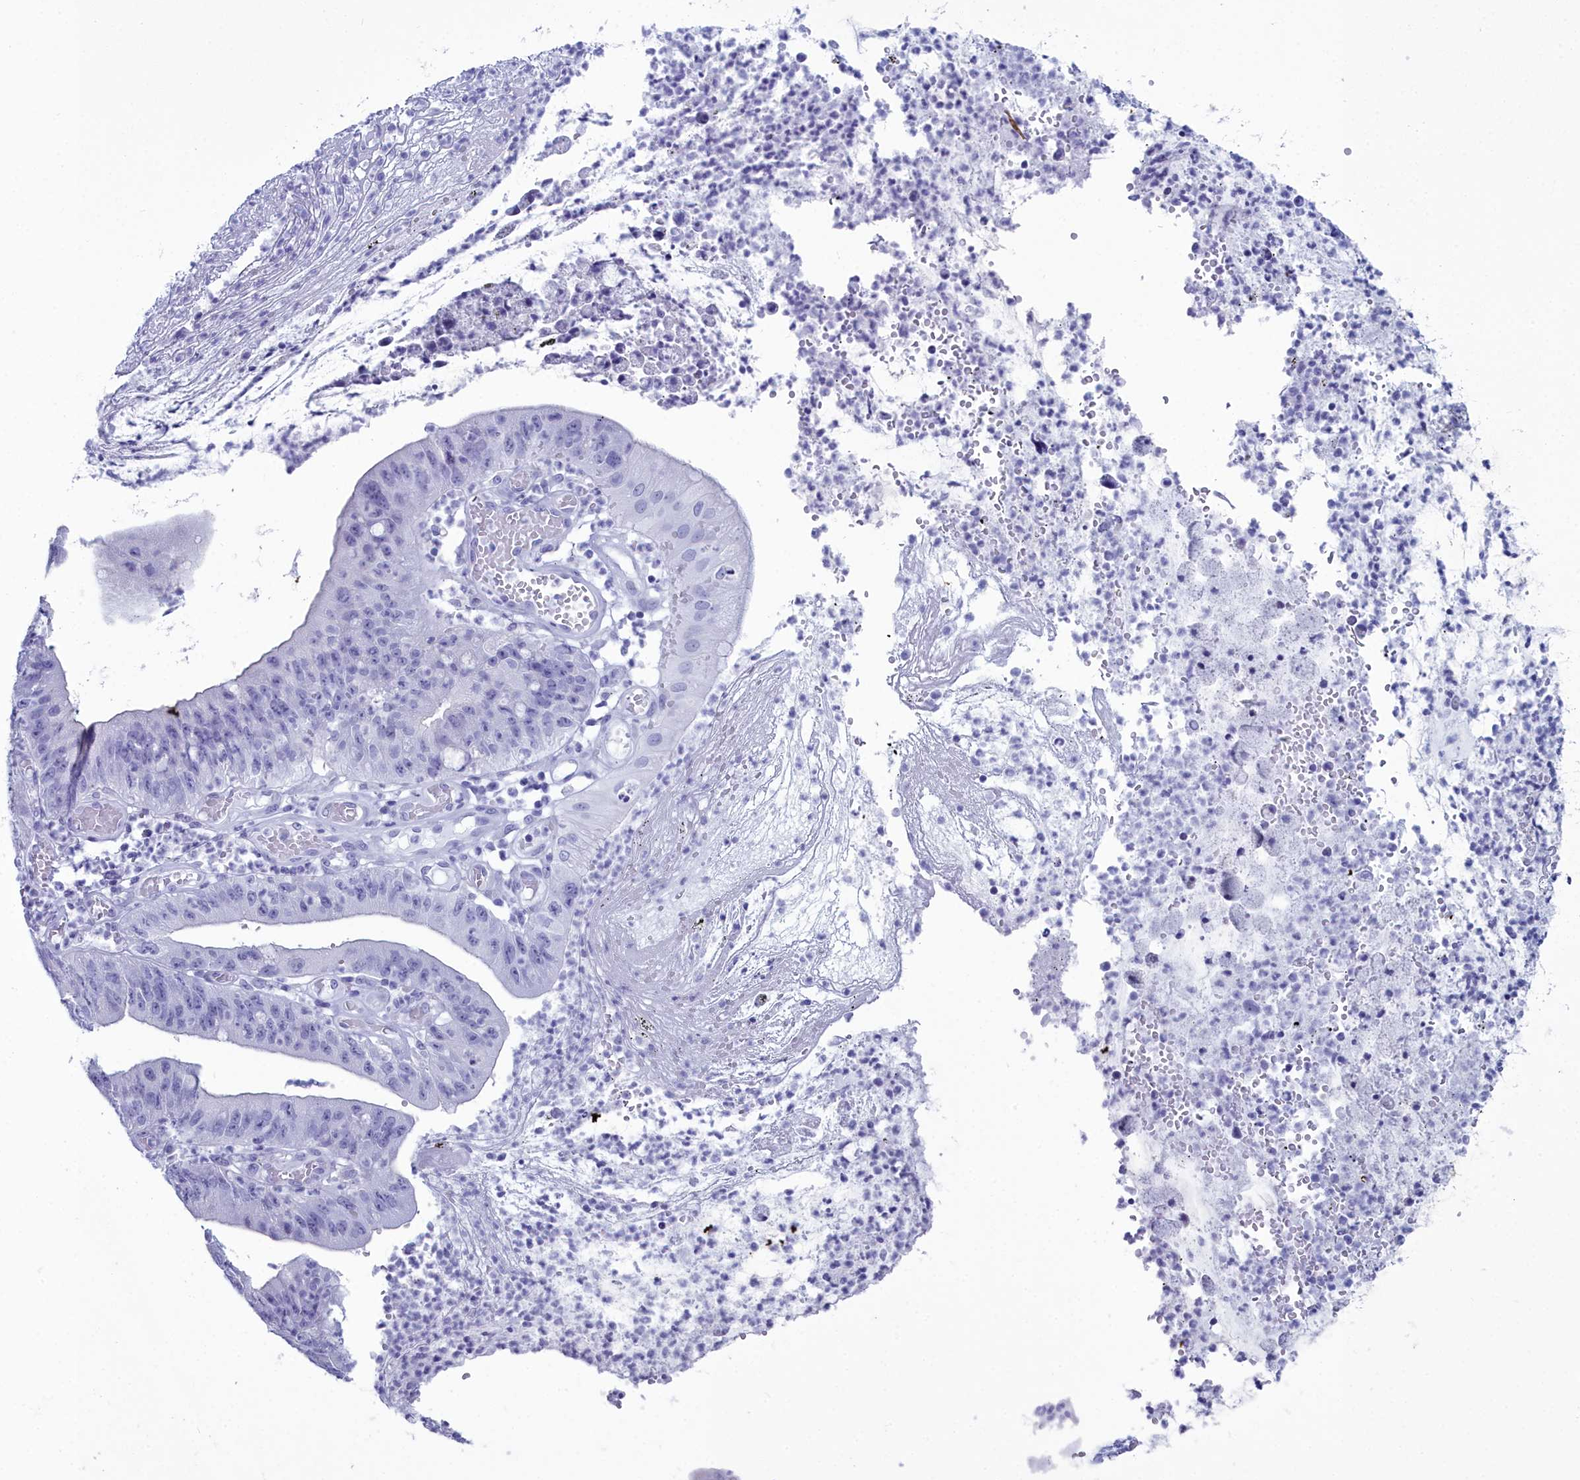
{"staining": {"intensity": "negative", "quantity": "none", "location": "none"}, "tissue": "stomach cancer", "cell_type": "Tumor cells", "image_type": "cancer", "snomed": [{"axis": "morphology", "description": "Adenocarcinoma, NOS"}, {"axis": "topography", "description": "Stomach"}], "caption": "DAB (3,3'-diaminobenzidine) immunohistochemical staining of human stomach adenocarcinoma shows no significant positivity in tumor cells.", "gene": "MAP6", "patient": {"sex": "male", "age": 59}}